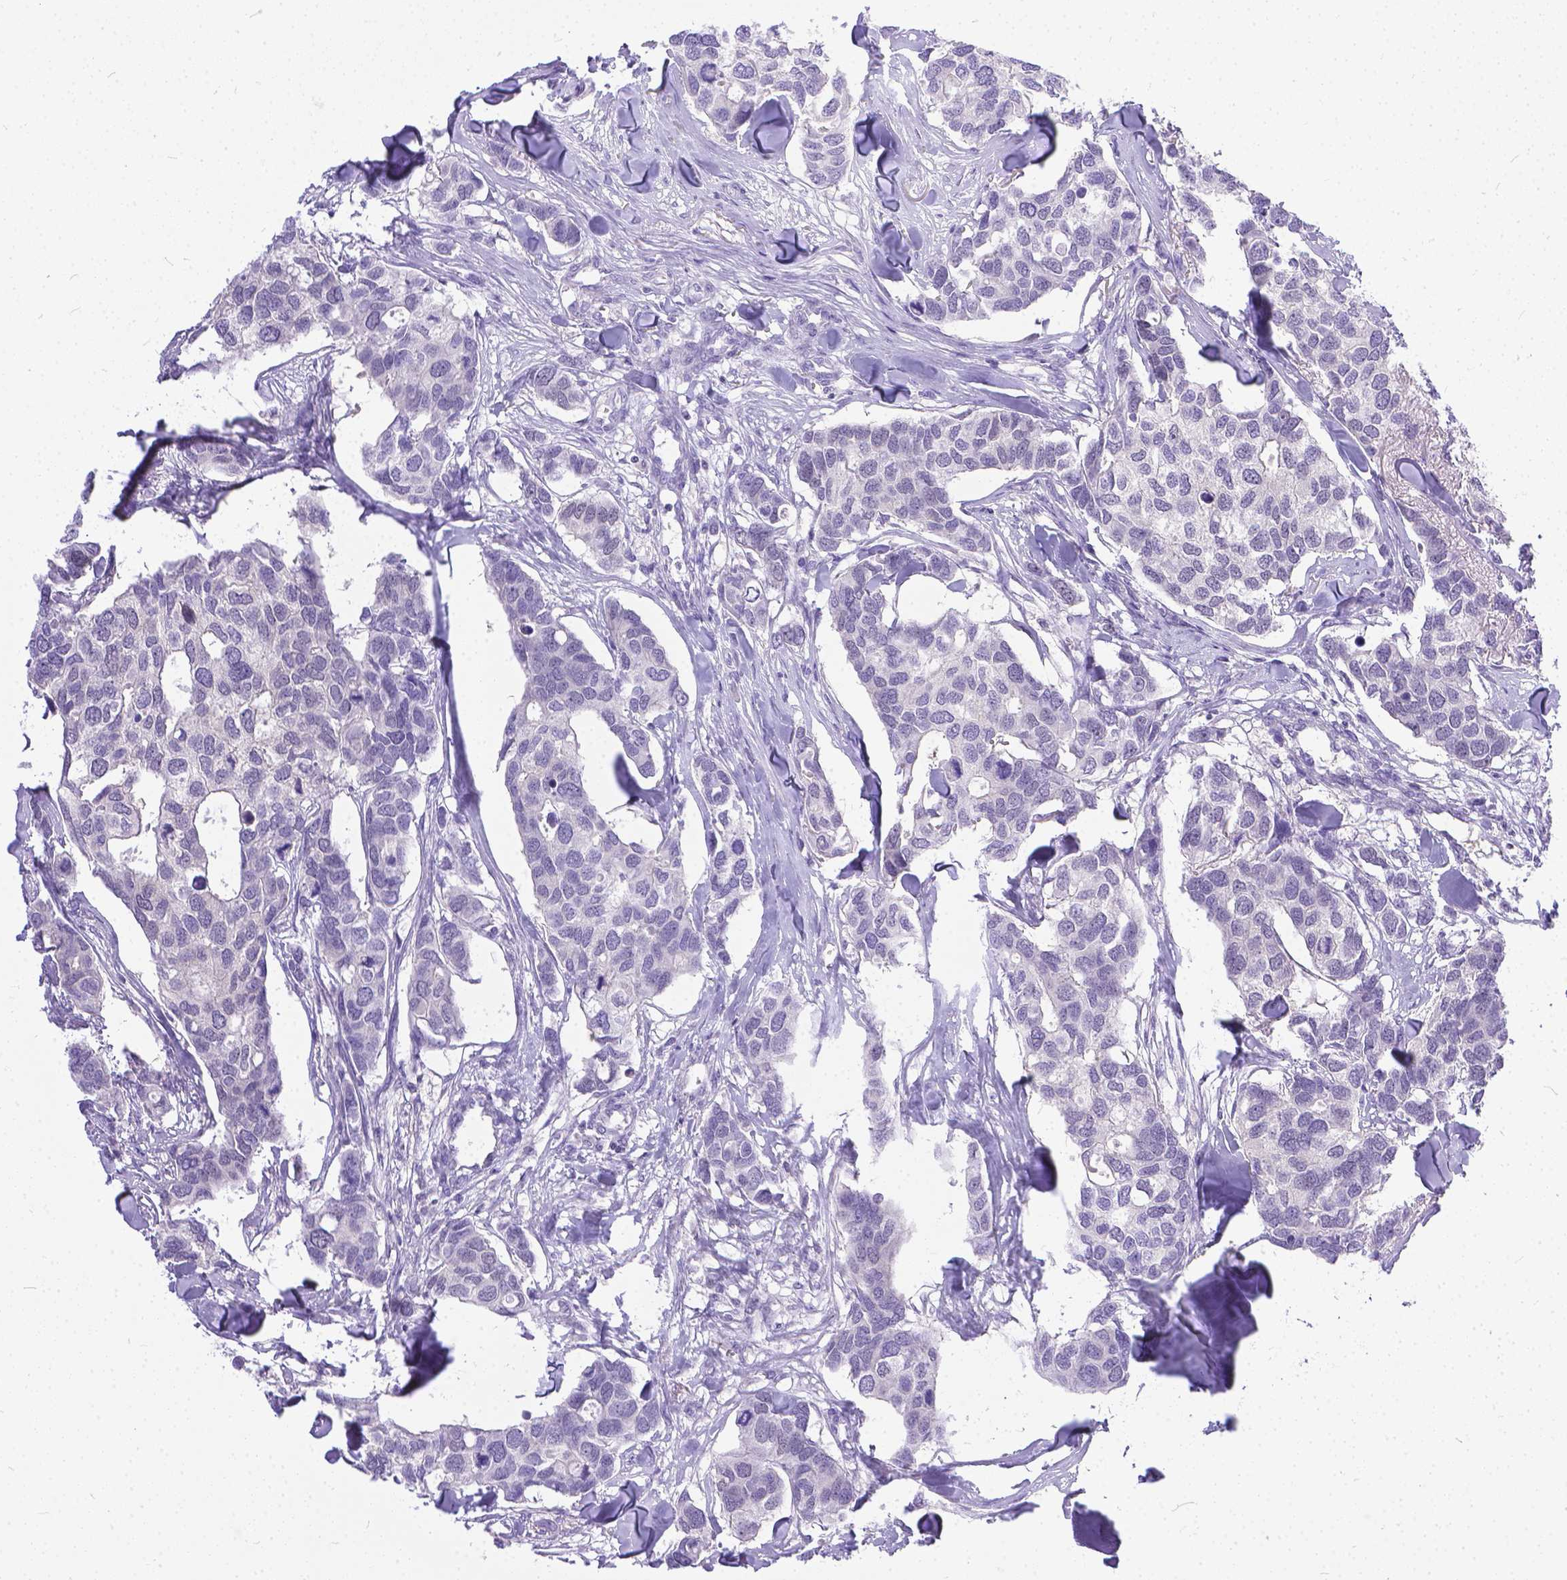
{"staining": {"intensity": "negative", "quantity": "none", "location": "none"}, "tissue": "breast cancer", "cell_type": "Tumor cells", "image_type": "cancer", "snomed": [{"axis": "morphology", "description": "Duct carcinoma"}, {"axis": "topography", "description": "Breast"}], "caption": "Breast cancer was stained to show a protein in brown. There is no significant expression in tumor cells.", "gene": "TTLL6", "patient": {"sex": "female", "age": 83}}